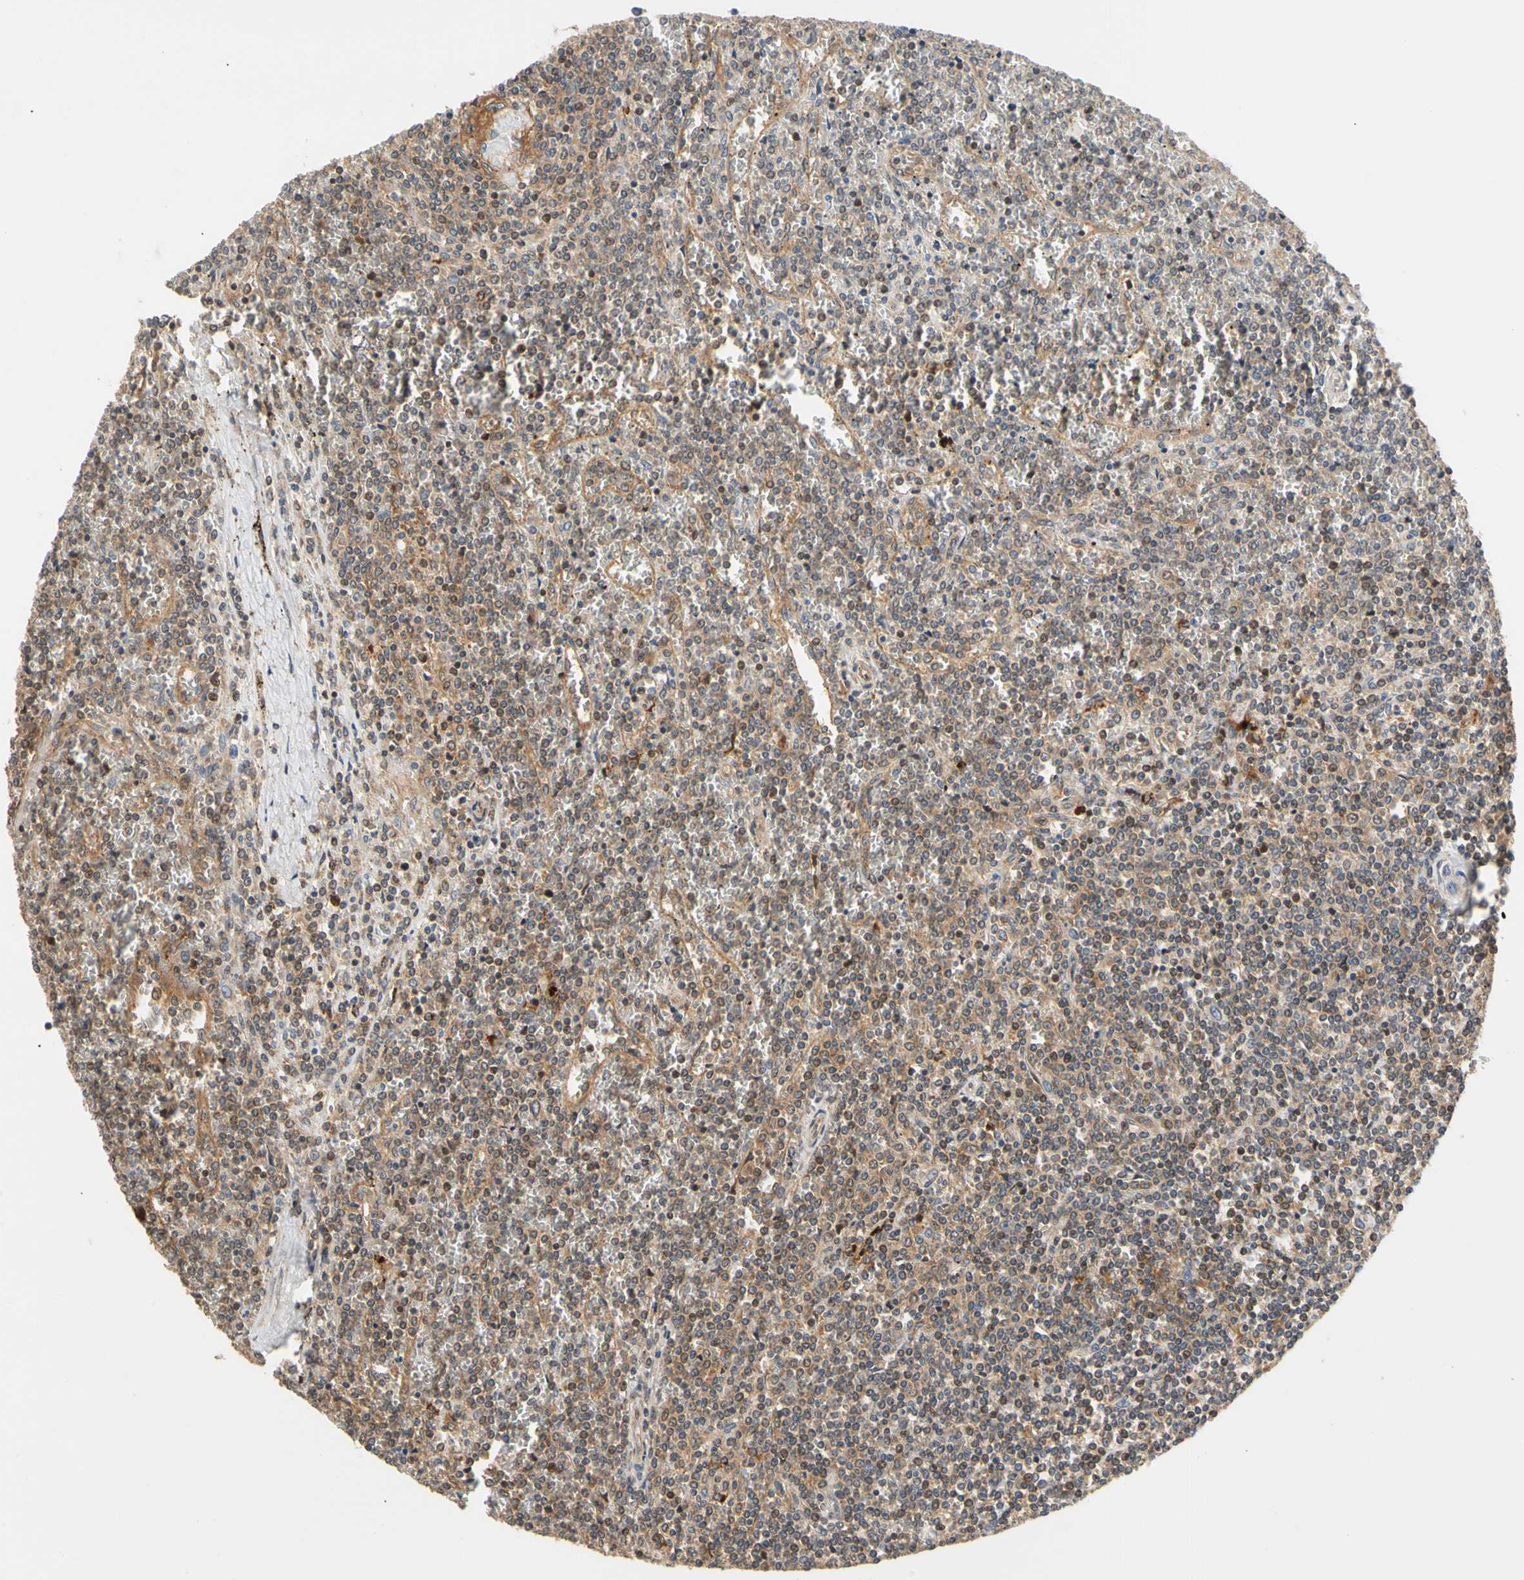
{"staining": {"intensity": "moderate", "quantity": ">75%", "location": "cytoplasmic/membranous"}, "tissue": "lymphoma", "cell_type": "Tumor cells", "image_type": "cancer", "snomed": [{"axis": "morphology", "description": "Malignant lymphoma, non-Hodgkin's type, Low grade"}, {"axis": "topography", "description": "Spleen"}], "caption": "A brown stain highlights moderate cytoplasmic/membranous expression of a protein in human lymphoma tumor cells. Immunohistochemistry (ihc) stains the protein in brown and the nuclei are stained blue.", "gene": "ANKHD1", "patient": {"sex": "female", "age": 19}}